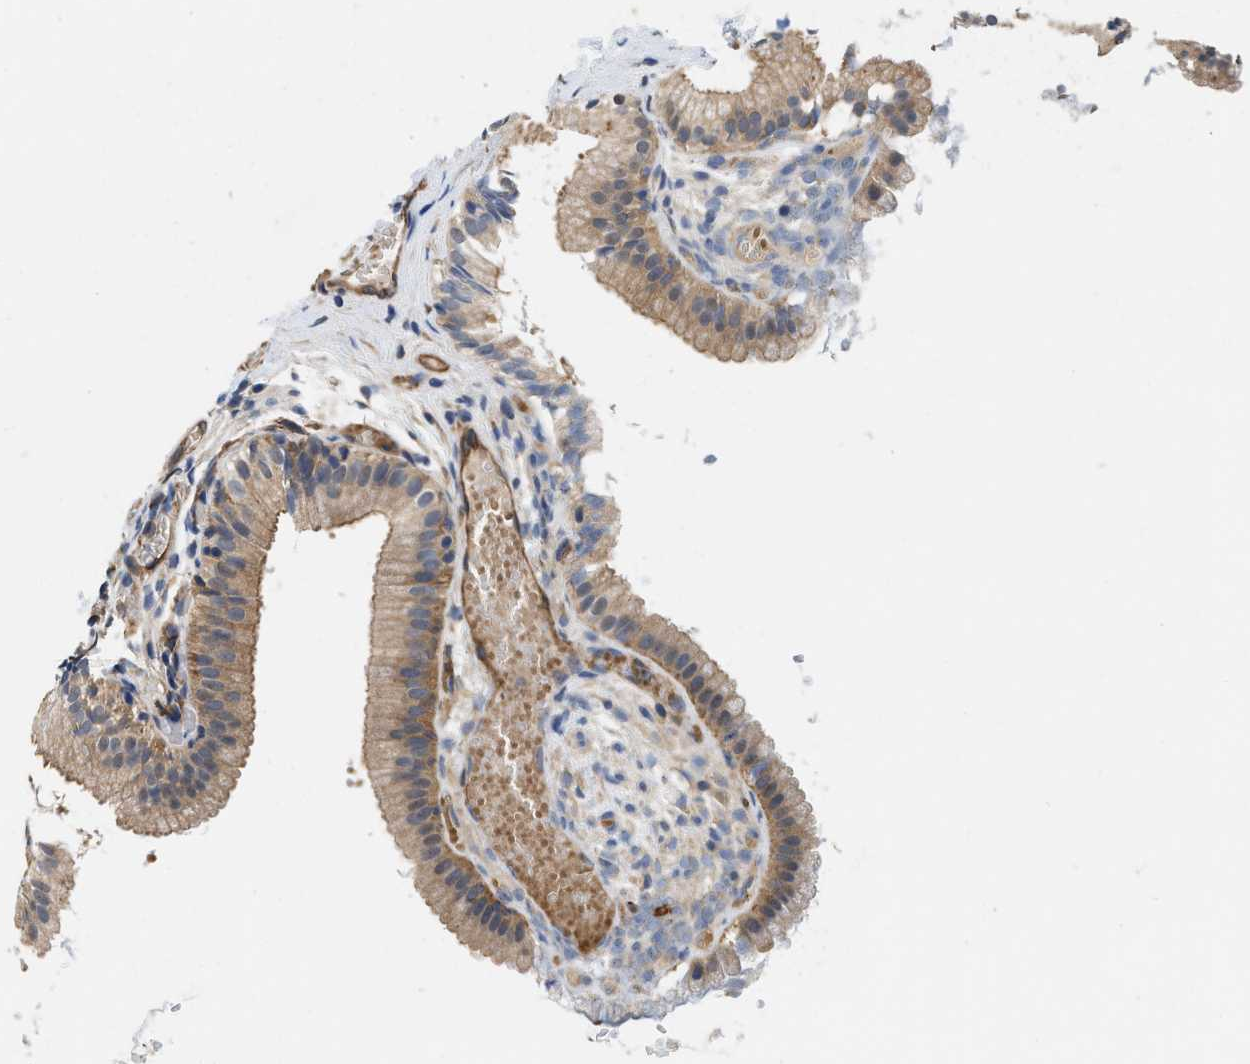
{"staining": {"intensity": "moderate", "quantity": ">75%", "location": "cytoplasmic/membranous"}, "tissue": "gallbladder", "cell_type": "Glandular cells", "image_type": "normal", "snomed": [{"axis": "morphology", "description": "Normal tissue, NOS"}, {"axis": "topography", "description": "Gallbladder"}], "caption": "Immunohistochemistry staining of benign gallbladder, which shows medium levels of moderate cytoplasmic/membranous staining in about >75% of glandular cells indicating moderate cytoplasmic/membranous protein expression. The staining was performed using DAB (3,3'-diaminobenzidine) (brown) for protein detection and nuclei were counterstained in hematoxylin (blue).", "gene": "RAPH1", "patient": {"sex": "female", "age": 26}}